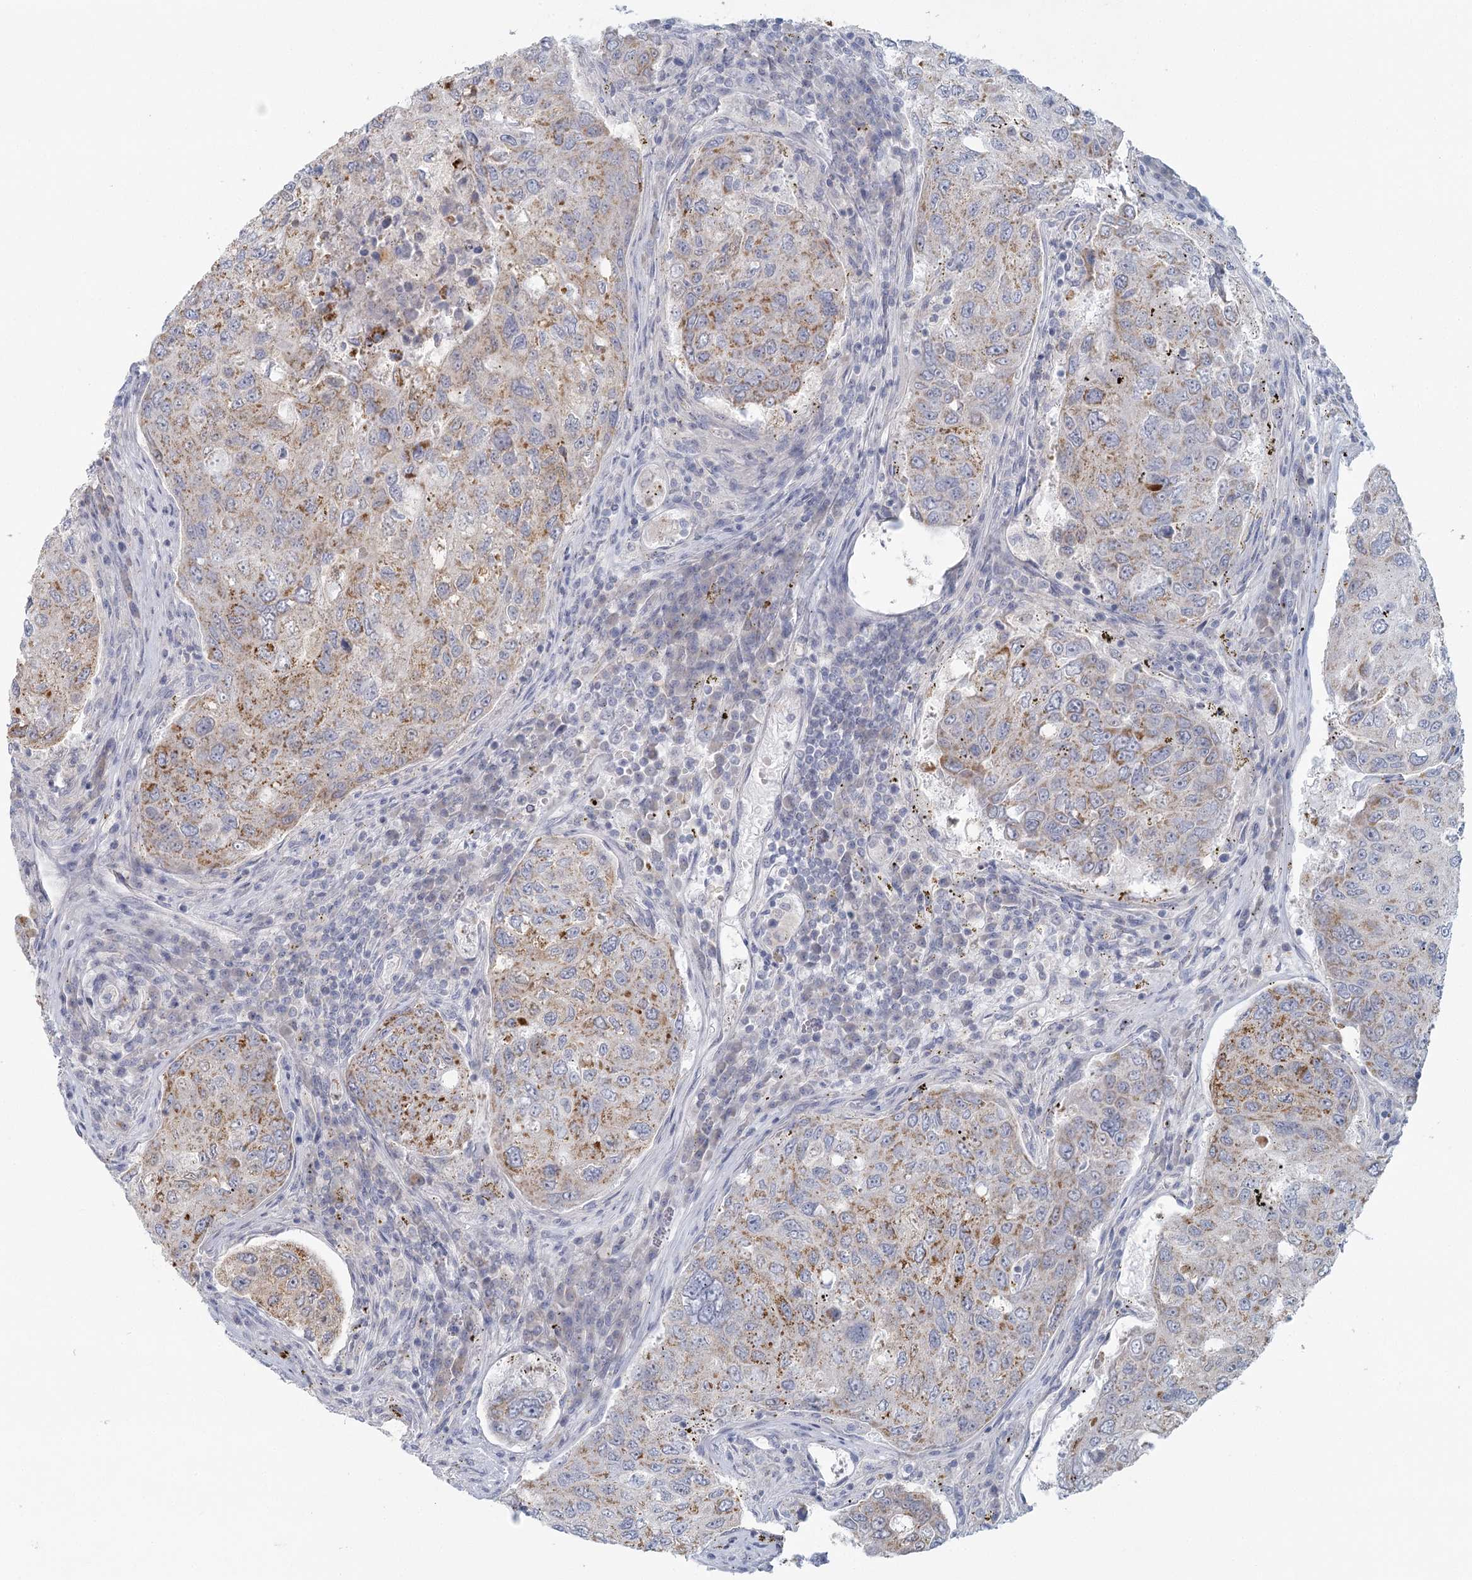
{"staining": {"intensity": "moderate", "quantity": "25%-75%", "location": "cytoplasmic/membranous"}, "tissue": "urothelial cancer", "cell_type": "Tumor cells", "image_type": "cancer", "snomed": [{"axis": "morphology", "description": "Urothelial carcinoma, High grade"}, {"axis": "topography", "description": "Lymph node"}, {"axis": "topography", "description": "Urinary bladder"}], "caption": "High-grade urothelial carcinoma stained for a protein (brown) reveals moderate cytoplasmic/membranous positive expression in about 25%-75% of tumor cells.", "gene": "BPHL", "patient": {"sex": "male", "age": 51}}